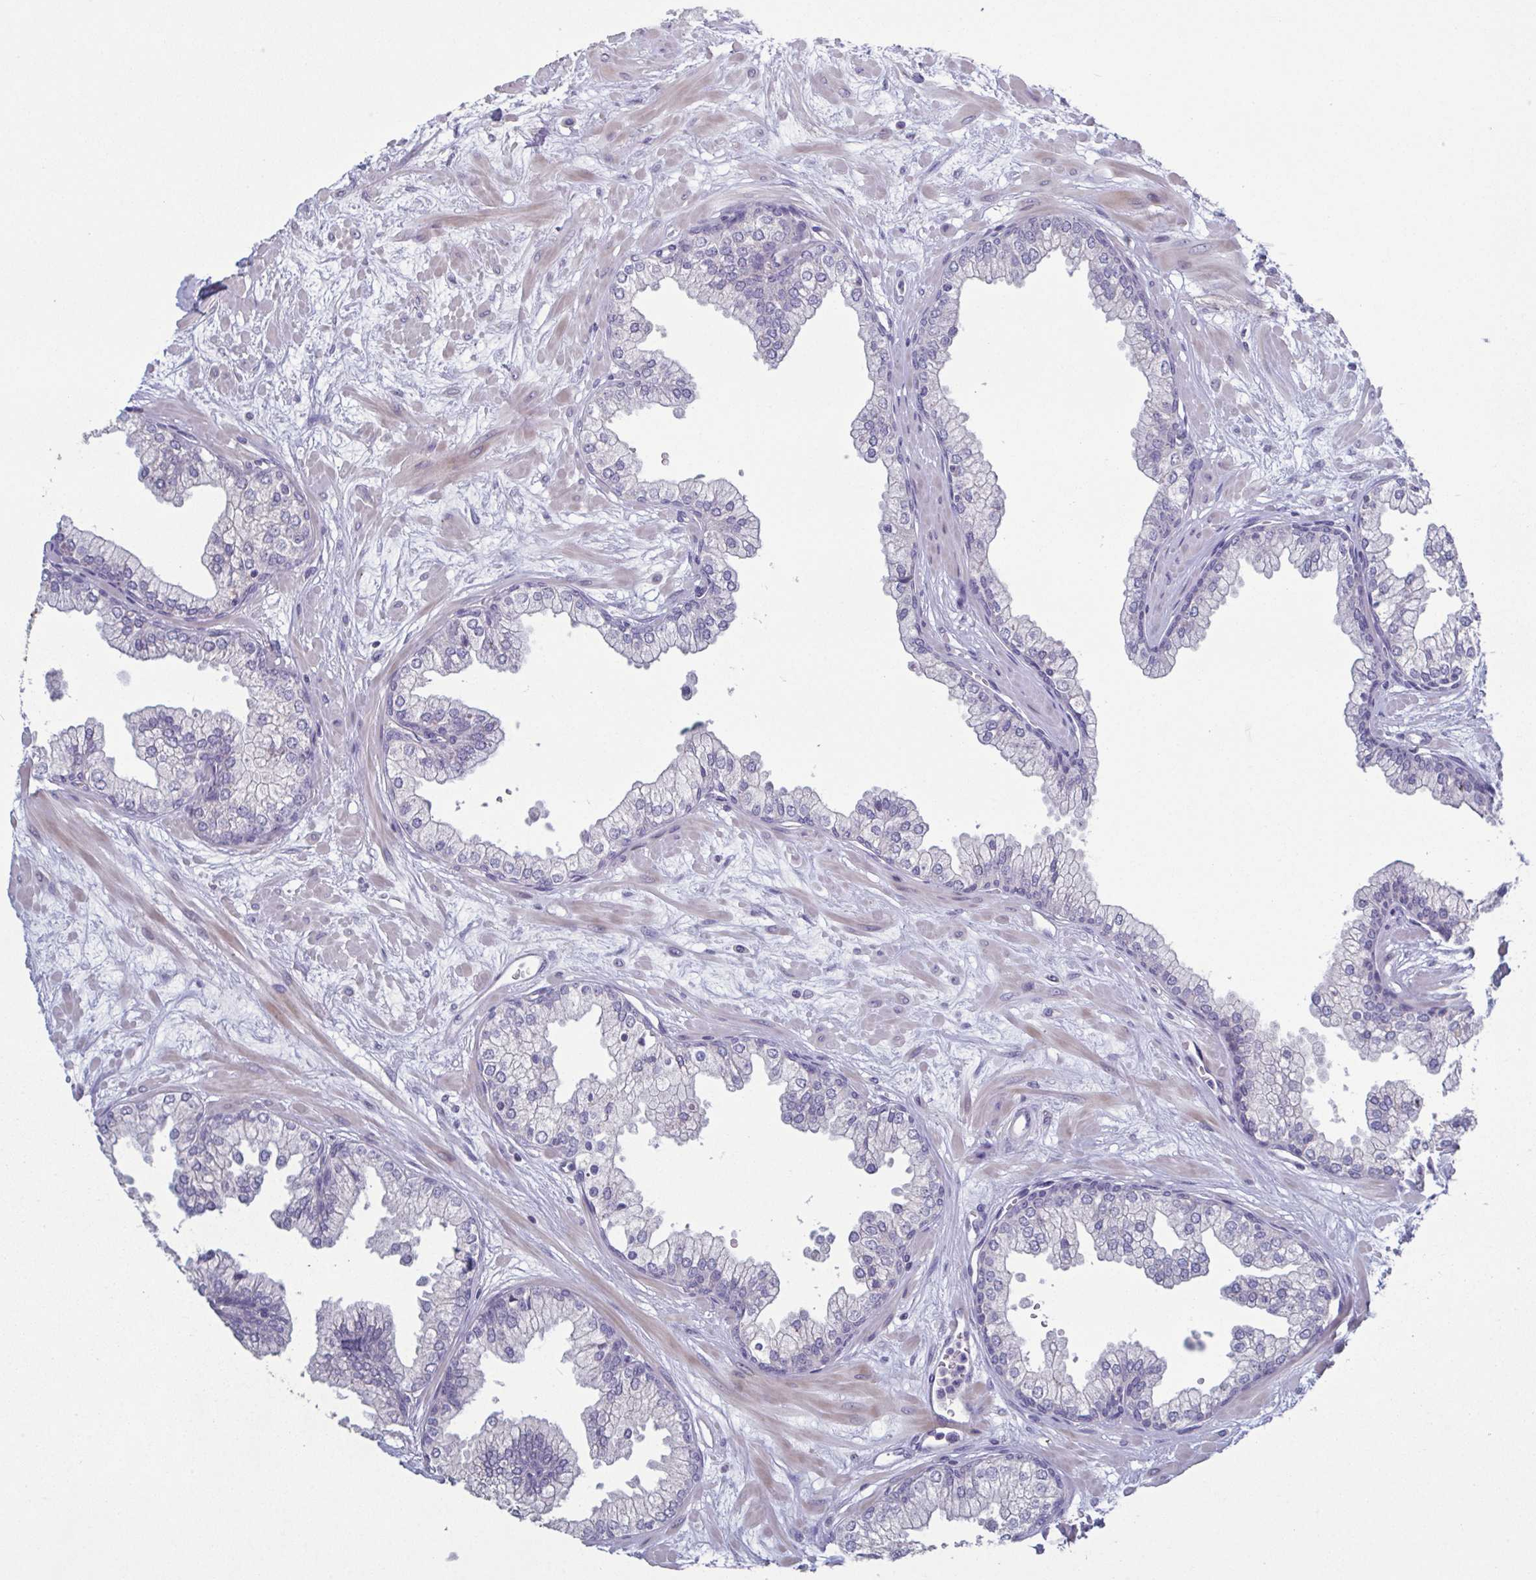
{"staining": {"intensity": "negative", "quantity": "none", "location": "none"}, "tissue": "prostate", "cell_type": "Glandular cells", "image_type": "normal", "snomed": [{"axis": "morphology", "description": "Normal tissue, NOS"}, {"axis": "topography", "description": "Prostate"}, {"axis": "topography", "description": "Peripheral nerve tissue"}], "caption": "This is a photomicrograph of immunohistochemistry staining of unremarkable prostate, which shows no staining in glandular cells.", "gene": "GLDC", "patient": {"sex": "male", "age": 61}}